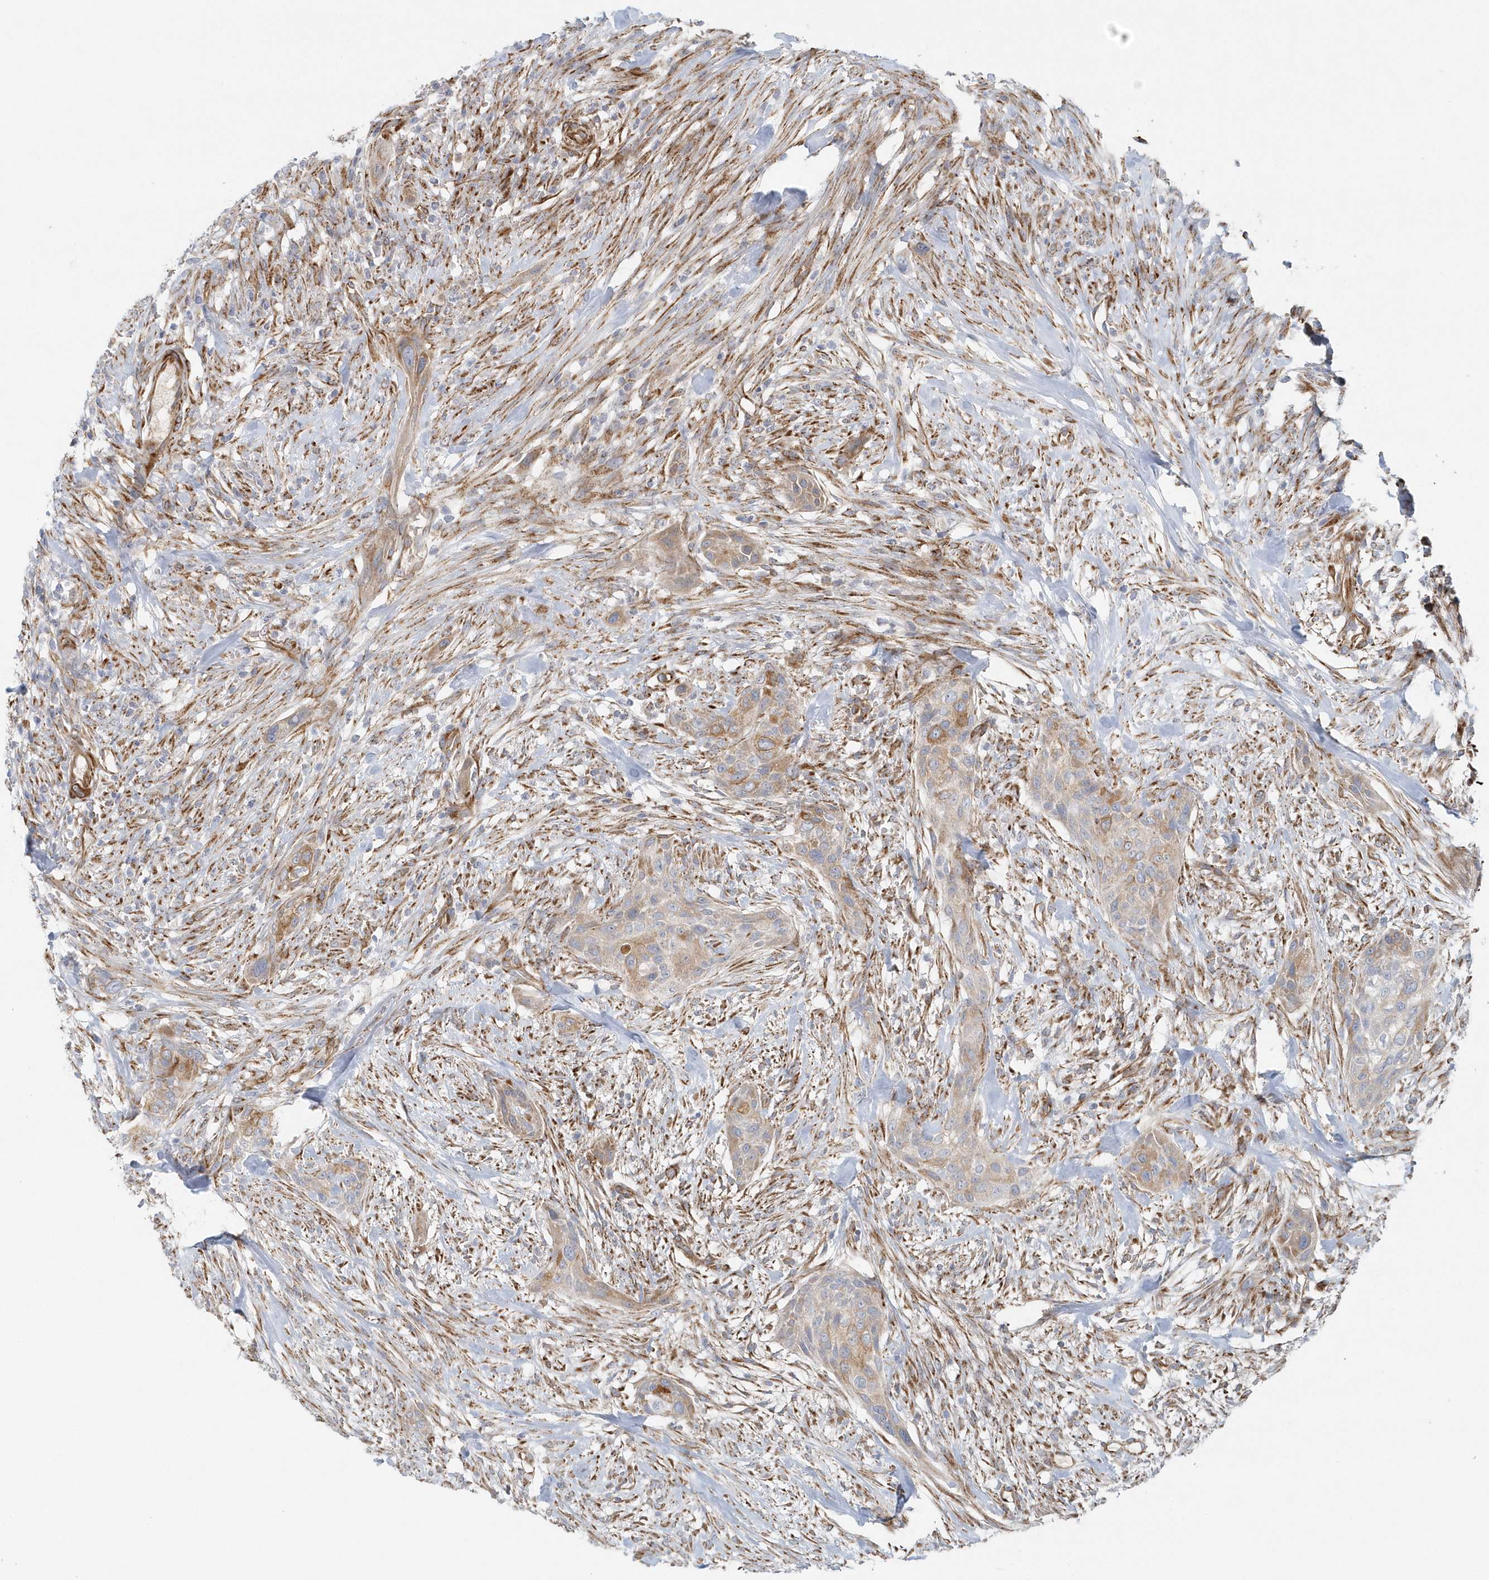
{"staining": {"intensity": "moderate", "quantity": "<25%", "location": "cytoplasmic/membranous"}, "tissue": "urothelial cancer", "cell_type": "Tumor cells", "image_type": "cancer", "snomed": [{"axis": "morphology", "description": "Urothelial carcinoma, High grade"}, {"axis": "topography", "description": "Urinary bladder"}], "caption": "Protein expression analysis of human urothelial carcinoma (high-grade) reveals moderate cytoplasmic/membranous staining in about <25% of tumor cells.", "gene": "GPR152", "patient": {"sex": "male", "age": 35}}